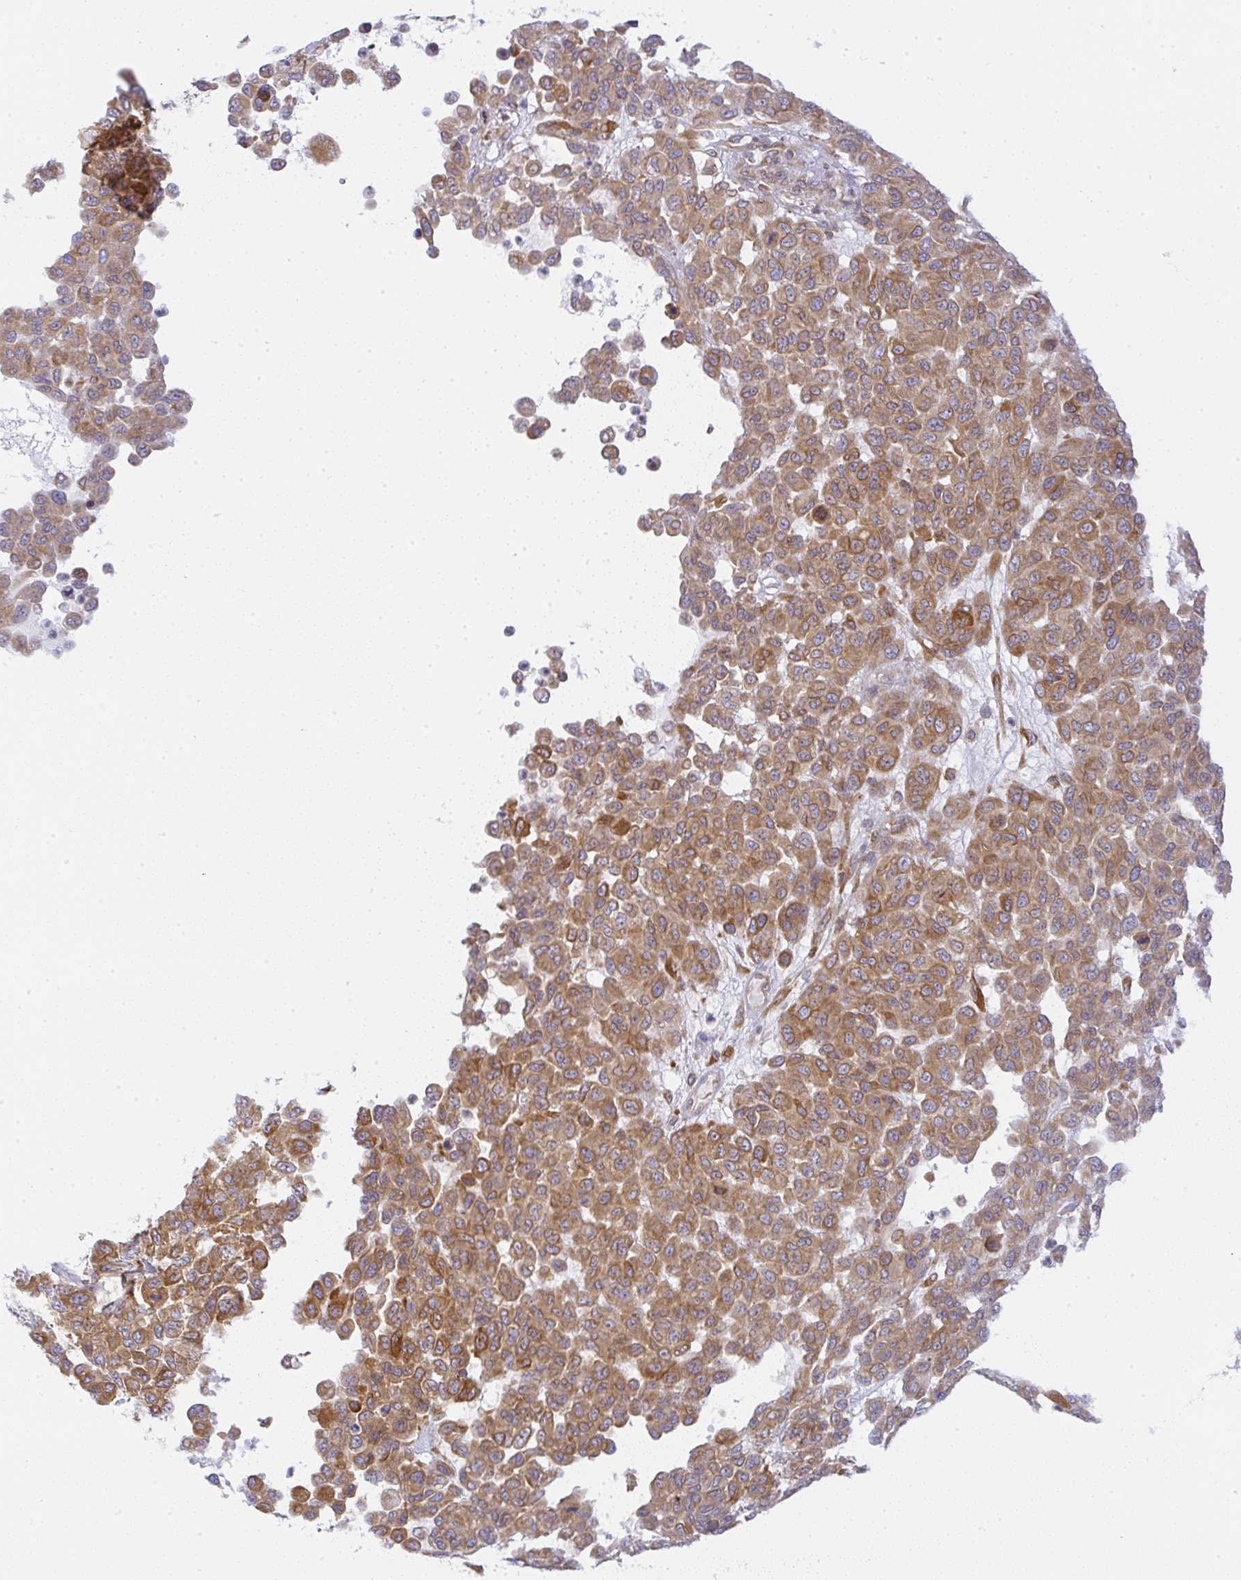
{"staining": {"intensity": "moderate", "quantity": ">75%", "location": "cytoplasmic/membranous"}, "tissue": "melanoma", "cell_type": "Tumor cells", "image_type": "cancer", "snomed": [{"axis": "morphology", "description": "Malignant melanoma, NOS"}, {"axis": "topography", "description": "Skin"}], "caption": "This photomicrograph shows immunohistochemistry (IHC) staining of human malignant melanoma, with medium moderate cytoplasmic/membranous staining in about >75% of tumor cells.", "gene": "DERL2", "patient": {"sex": "male", "age": 62}}